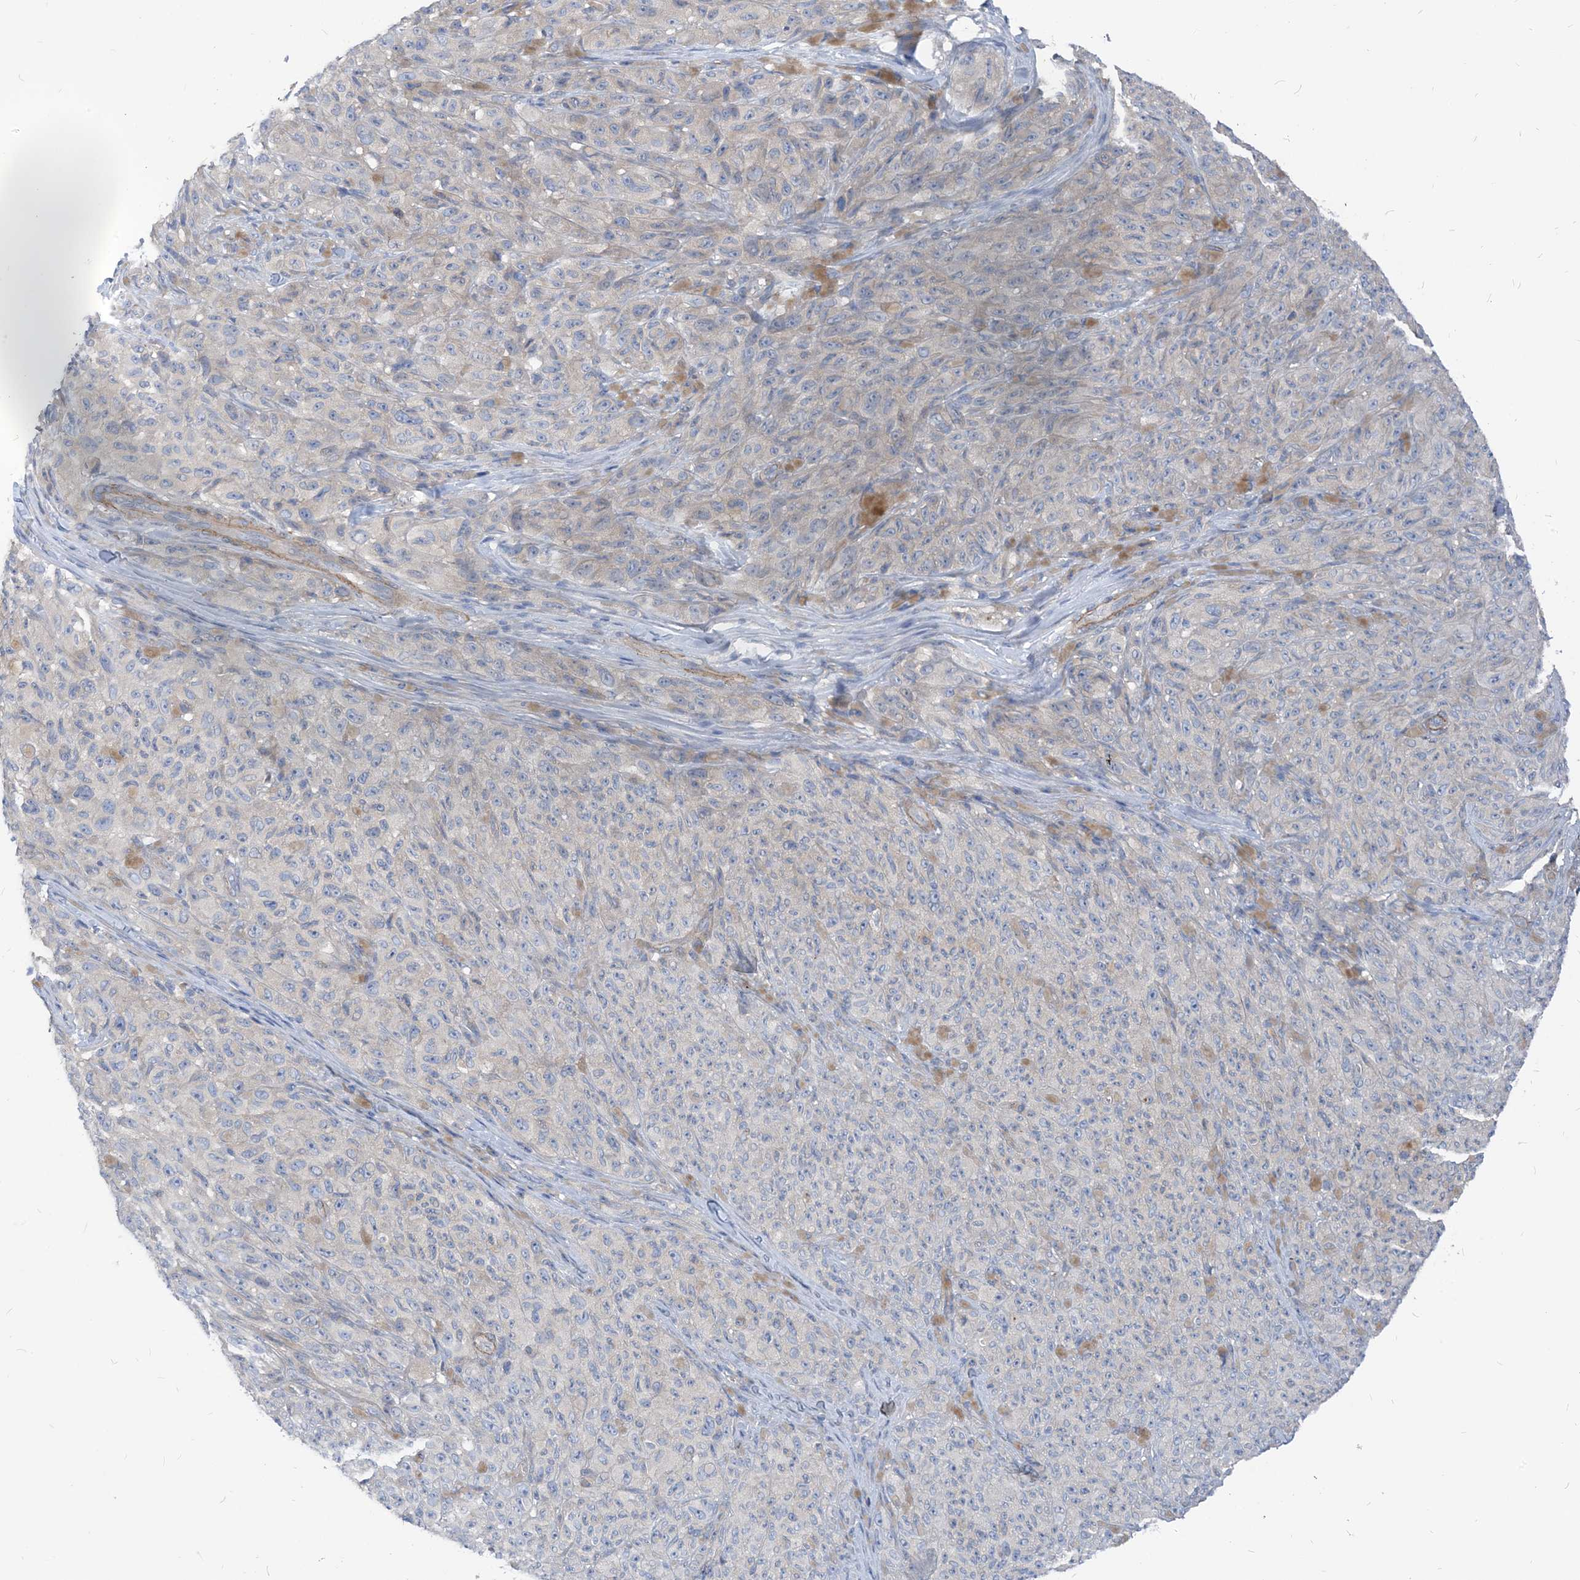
{"staining": {"intensity": "negative", "quantity": "none", "location": "none"}, "tissue": "melanoma", "cell_type": "Tumor cells", "image_type": "cancer", "snomed": [{"axis": "morphology", "description": "Malignant melanoma, NOS"}, {"axis": "topography", "description": "Skin"}], "caption": "A photomicrograph of malignant melanoma stained for a protein demonstrates no brown staining in tumor cells. (DAB (3,3'-diaminobenzidine) immunohistochemistry, high magnification).", "gene": "PLEKHA3", "patient": {"sex": "female", "age": 82}}